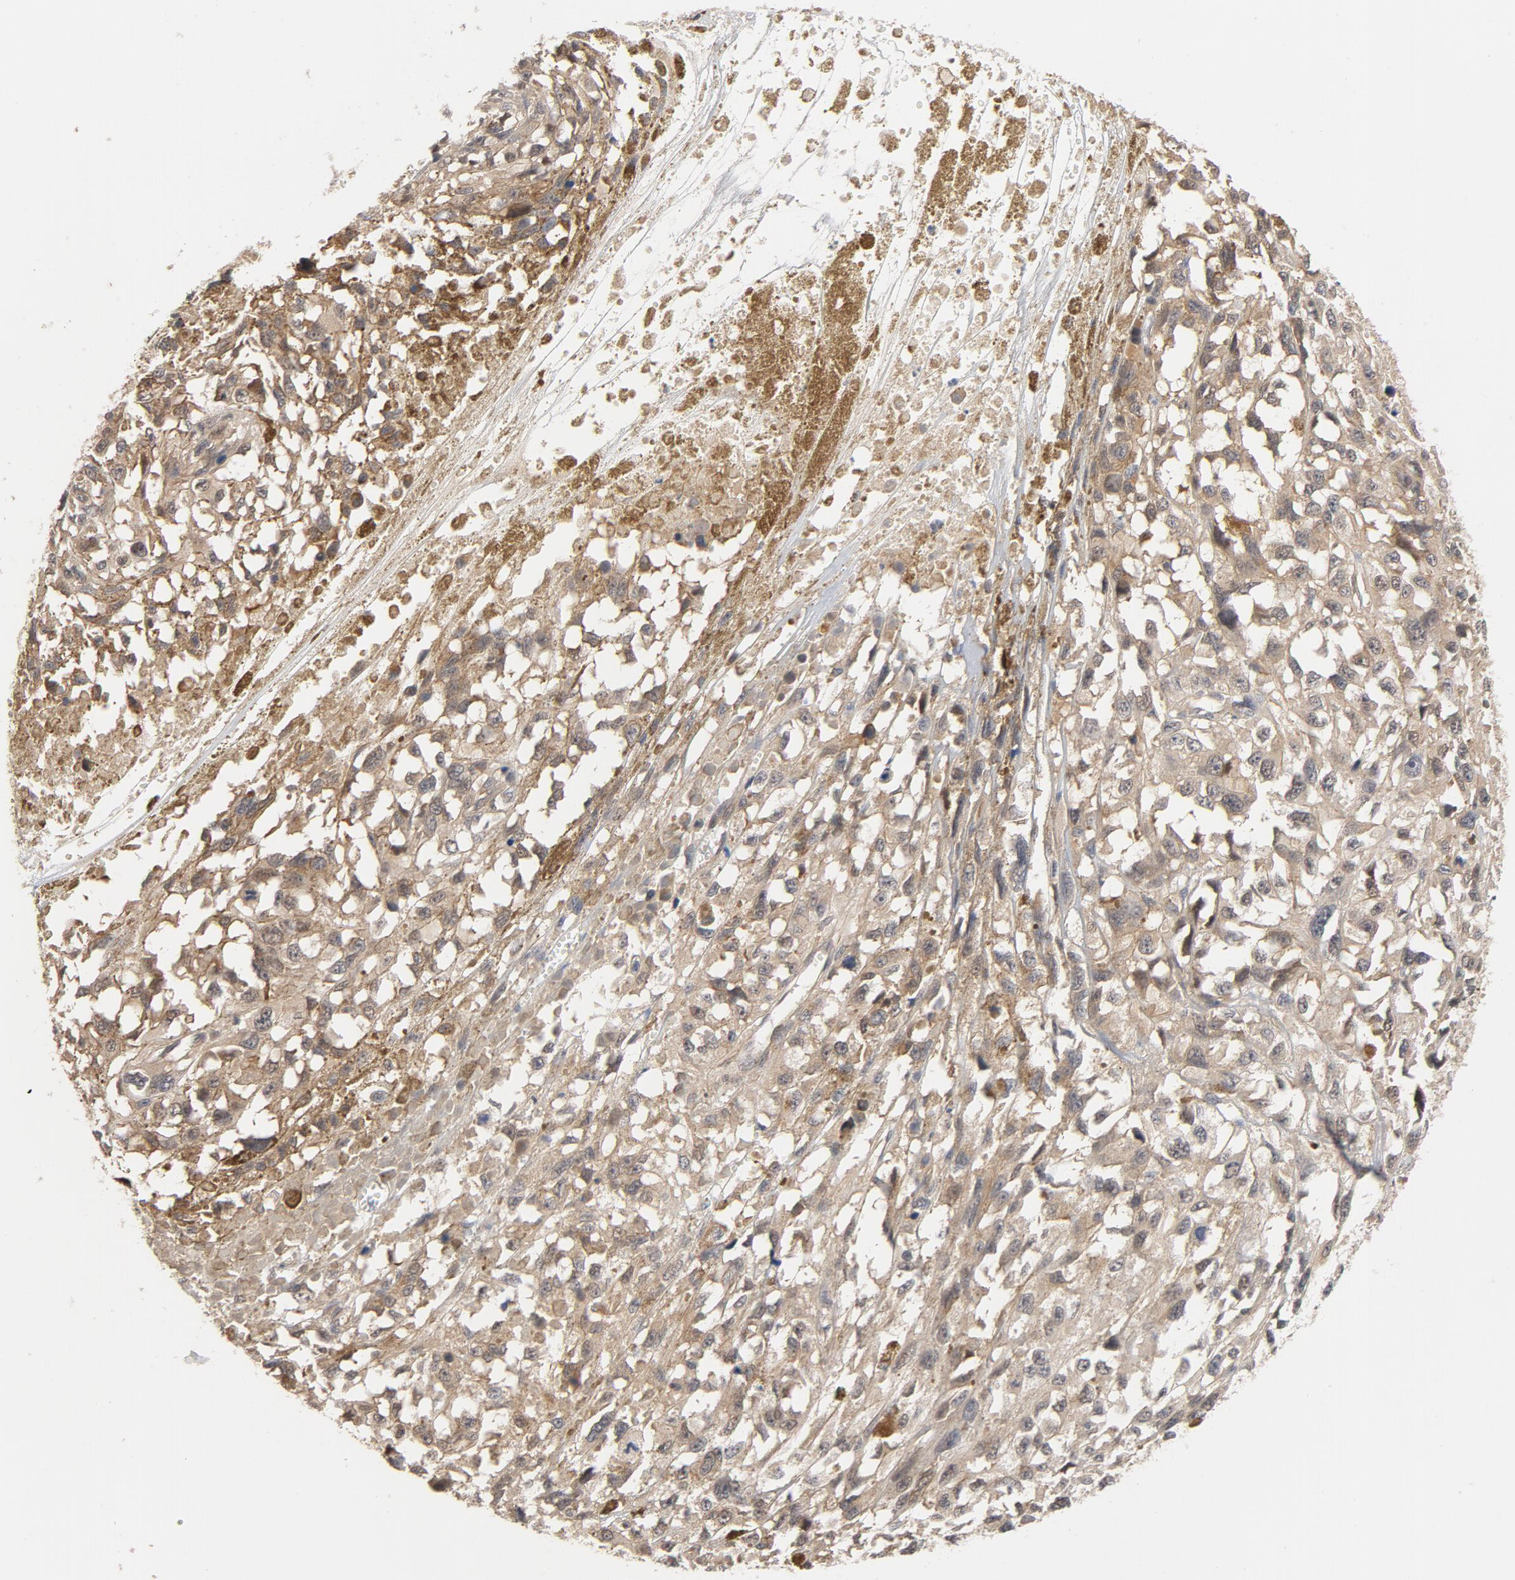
{"staining": {"intensity": "negative", "quantity": "none", "location": "none"}, "tissue": "melanoma", "cell_type": "Tumor cells", "image_type": "cancer", "snomed": [{"axis": "morphology", "description": "Malignant melanoma, Metastatic site"}, {"axis": "topography", "description": "Lymph node"}], "caption": "Histopathology image shows no protein positivity in tumor cells of malignant melanoma (metastatic site) tissue. (DAB (3,3'-diaminobenzidine) IHC visualized using brightfield microscopy, high magnification).", "gene": "PITPNM2", "patient": {"sex": "male", "age": 59}}